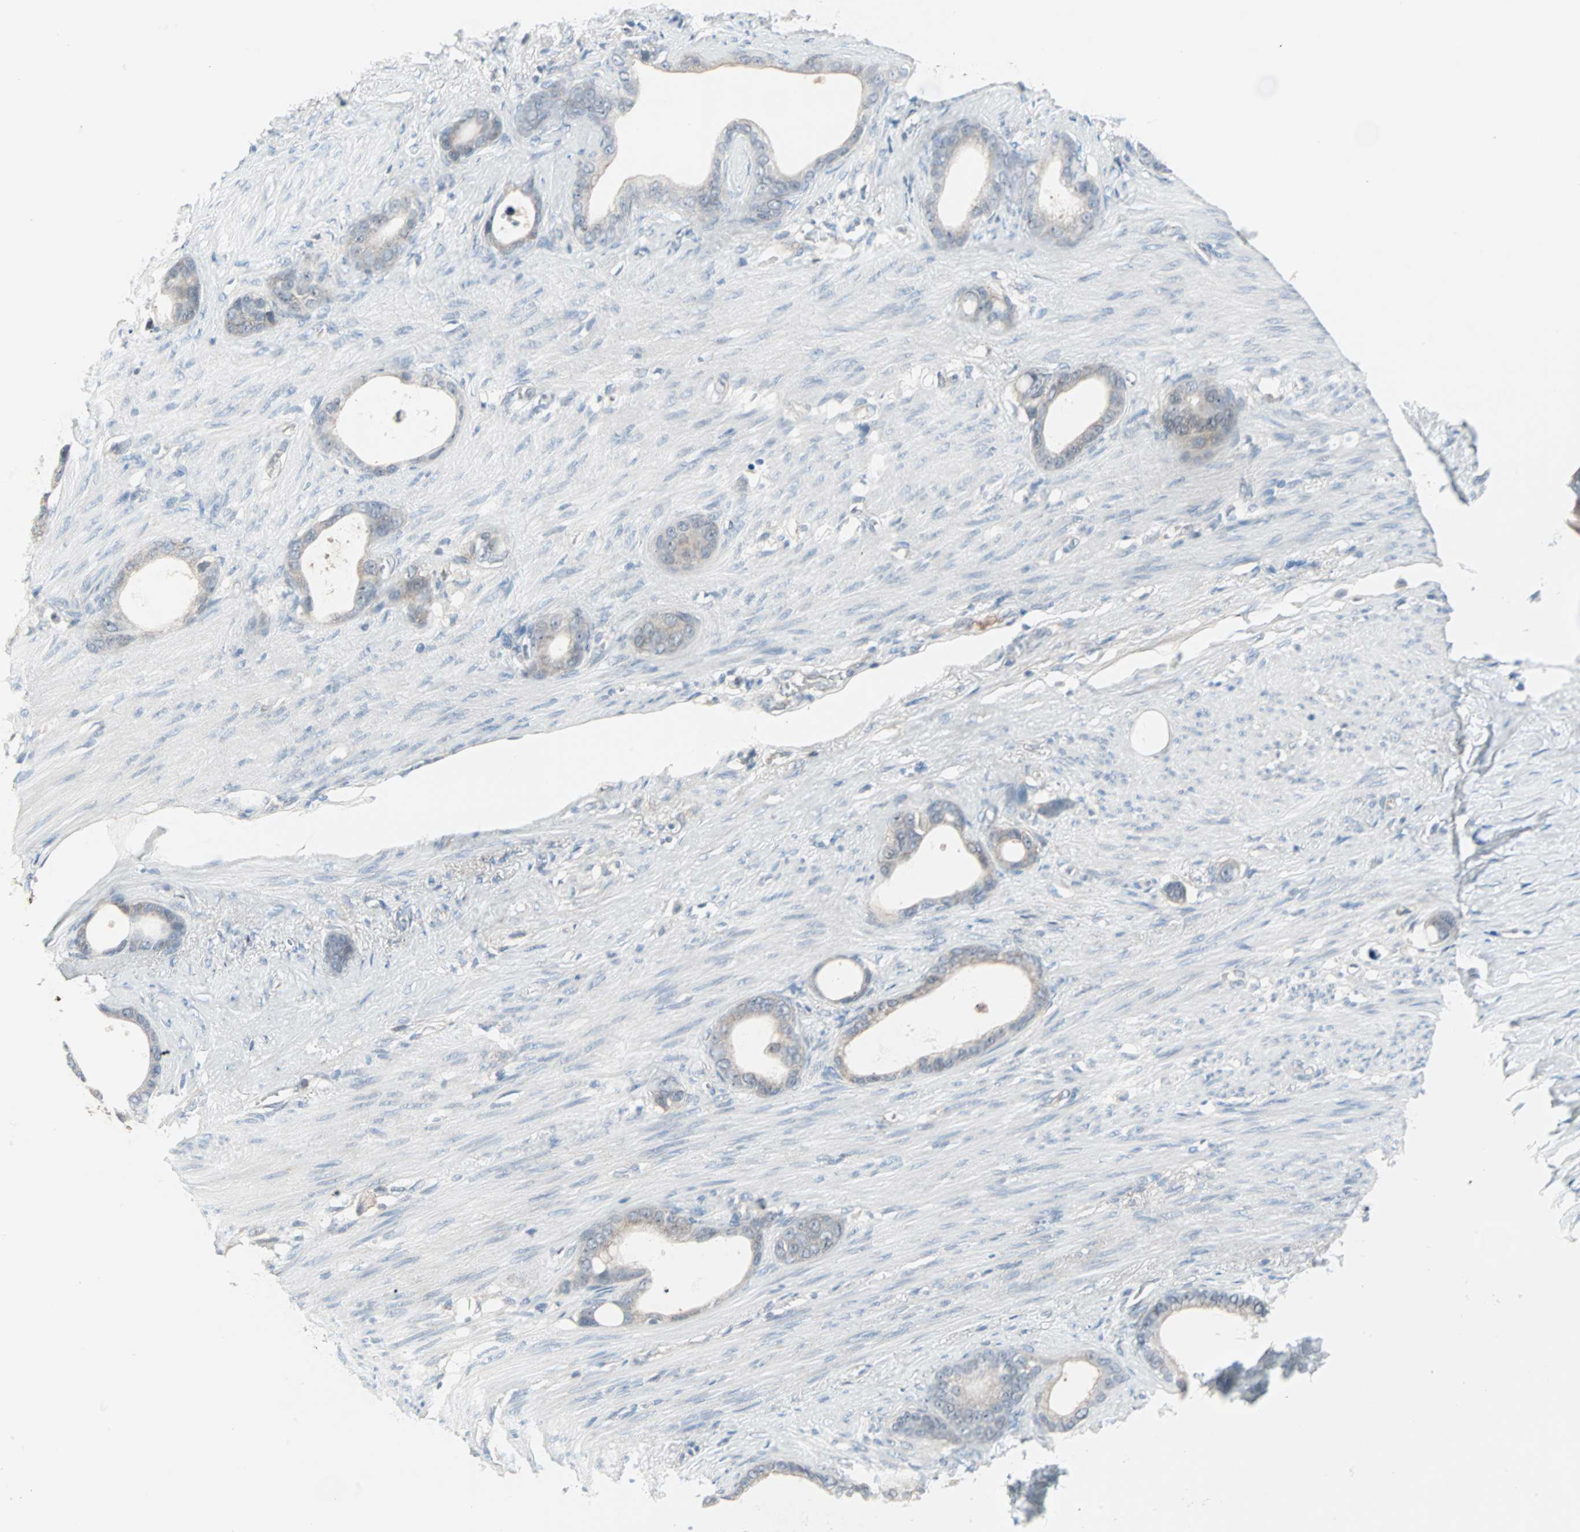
{"staining": {"intensity": "weak", "quantity": "<25%", "location": "cytoplasmic/membranous"}, "tissue": "stomach cancer", "cell_type": "Tumor cells", "image_type": "cancer", "snomed": [{"axis": "morphology", "description": "Adenocarcinoma, NOS"}, {"axis": "topography", "description": "Stomach"}], "caption": "High power microscopy photomicrograph of an immunohistochemistry micrograph of adenocarcinoma (stomach), revealing no significant positivity in tumor cells.", "gene": "CASP3", "patient": {"sex": "female", "age": 75}}